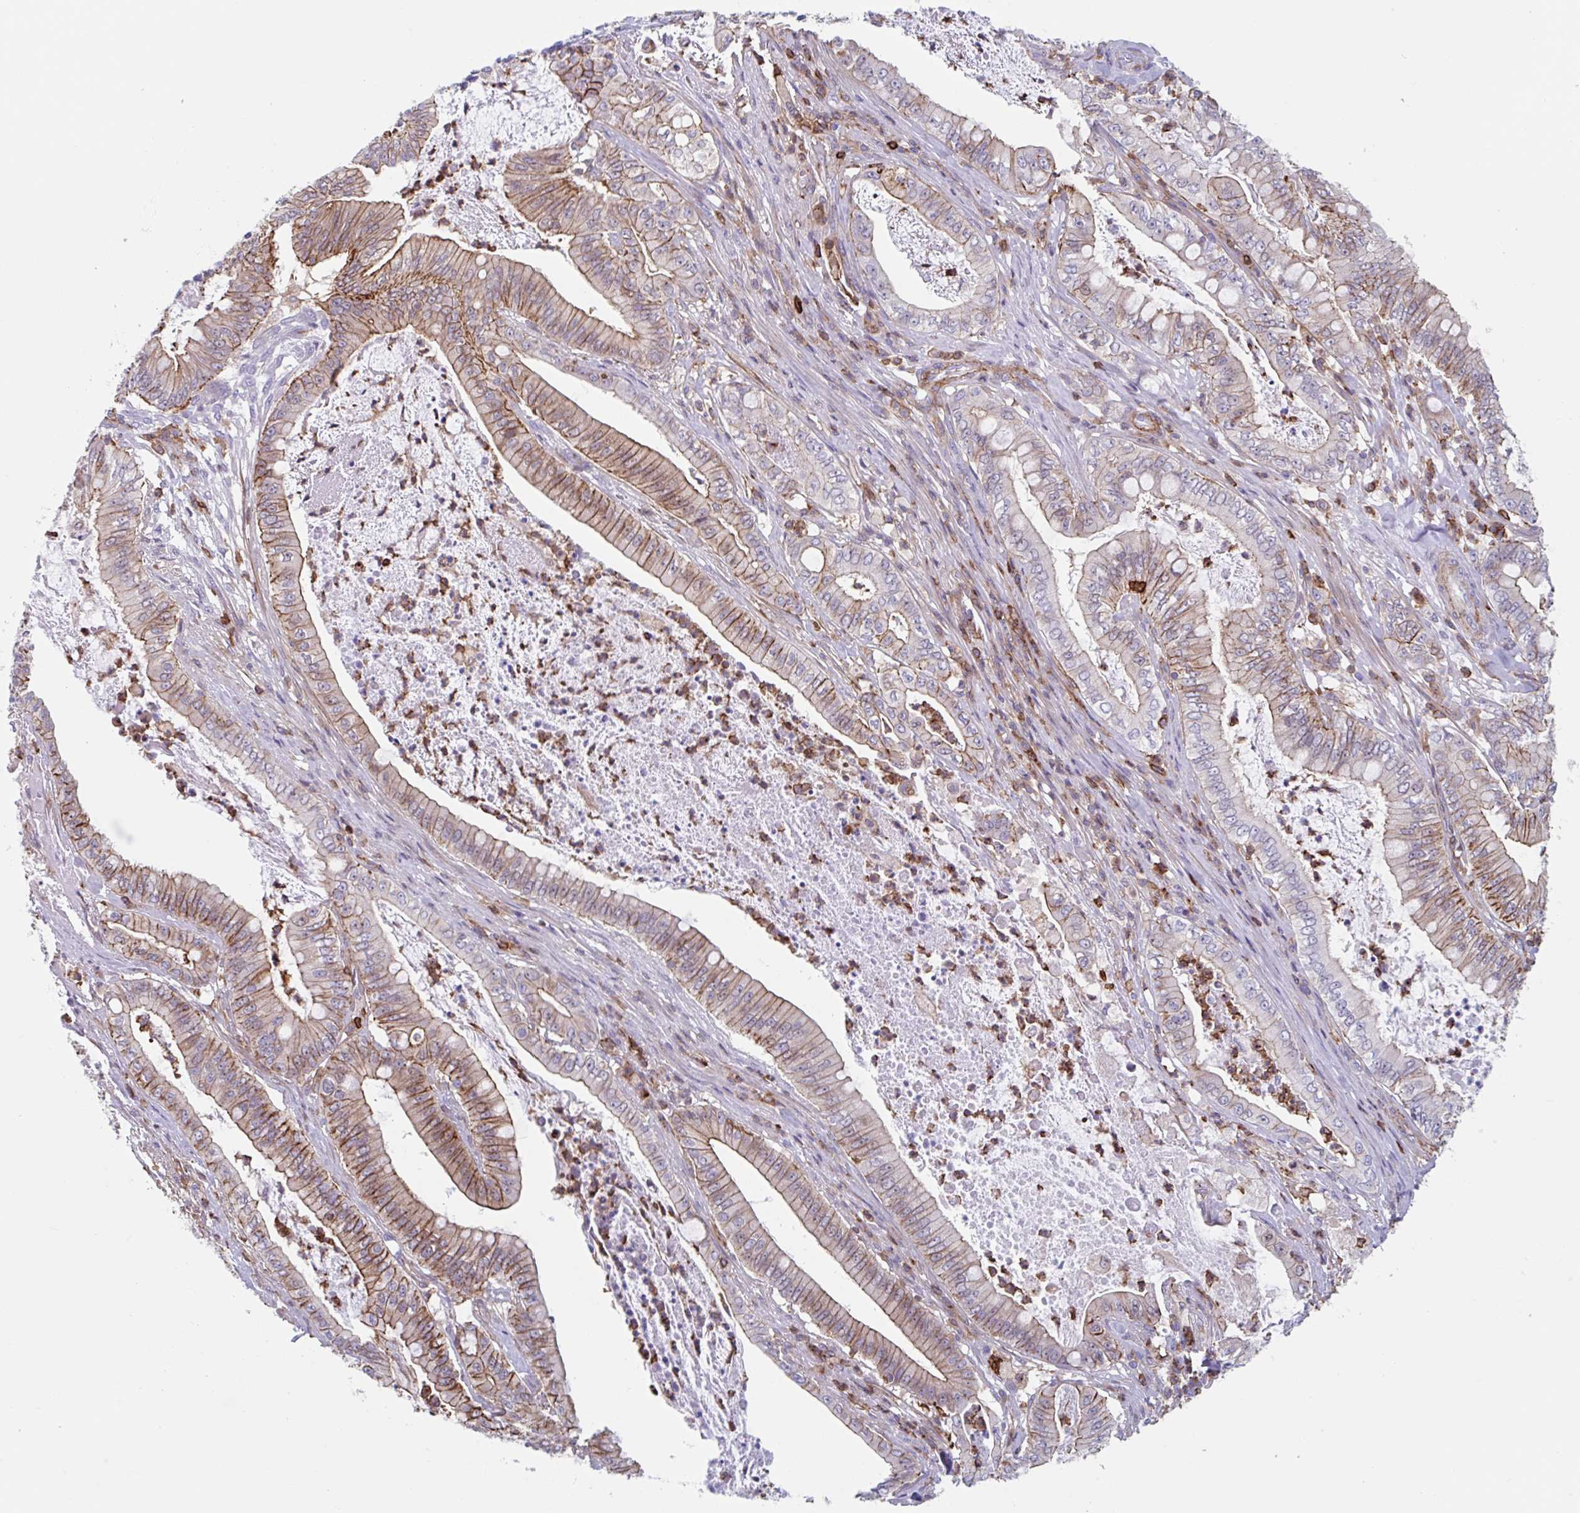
{"staining": {"intensity": "moderate", "quantity": ">75%", "location": "cytoplasmic/membranous"}, "tissue": "pancreatic cancer", "cell_type": "Tumor cells", "image_type": "cancer", "snomed": [{"axis": "morphology", "description": "Adenocarcinoma, NOS"}, {"axis": "topography", "description": "Pancreas"}], "caption": "Immunohistochemical staining of pancreatic cancer (adenocarcinoma) demonstrates moderate cytoplasmic/membranous protein positivity in about >75% of tumor cells.", "gene": "EFHD1", "patient": {"sex": "male", "age": 71}}